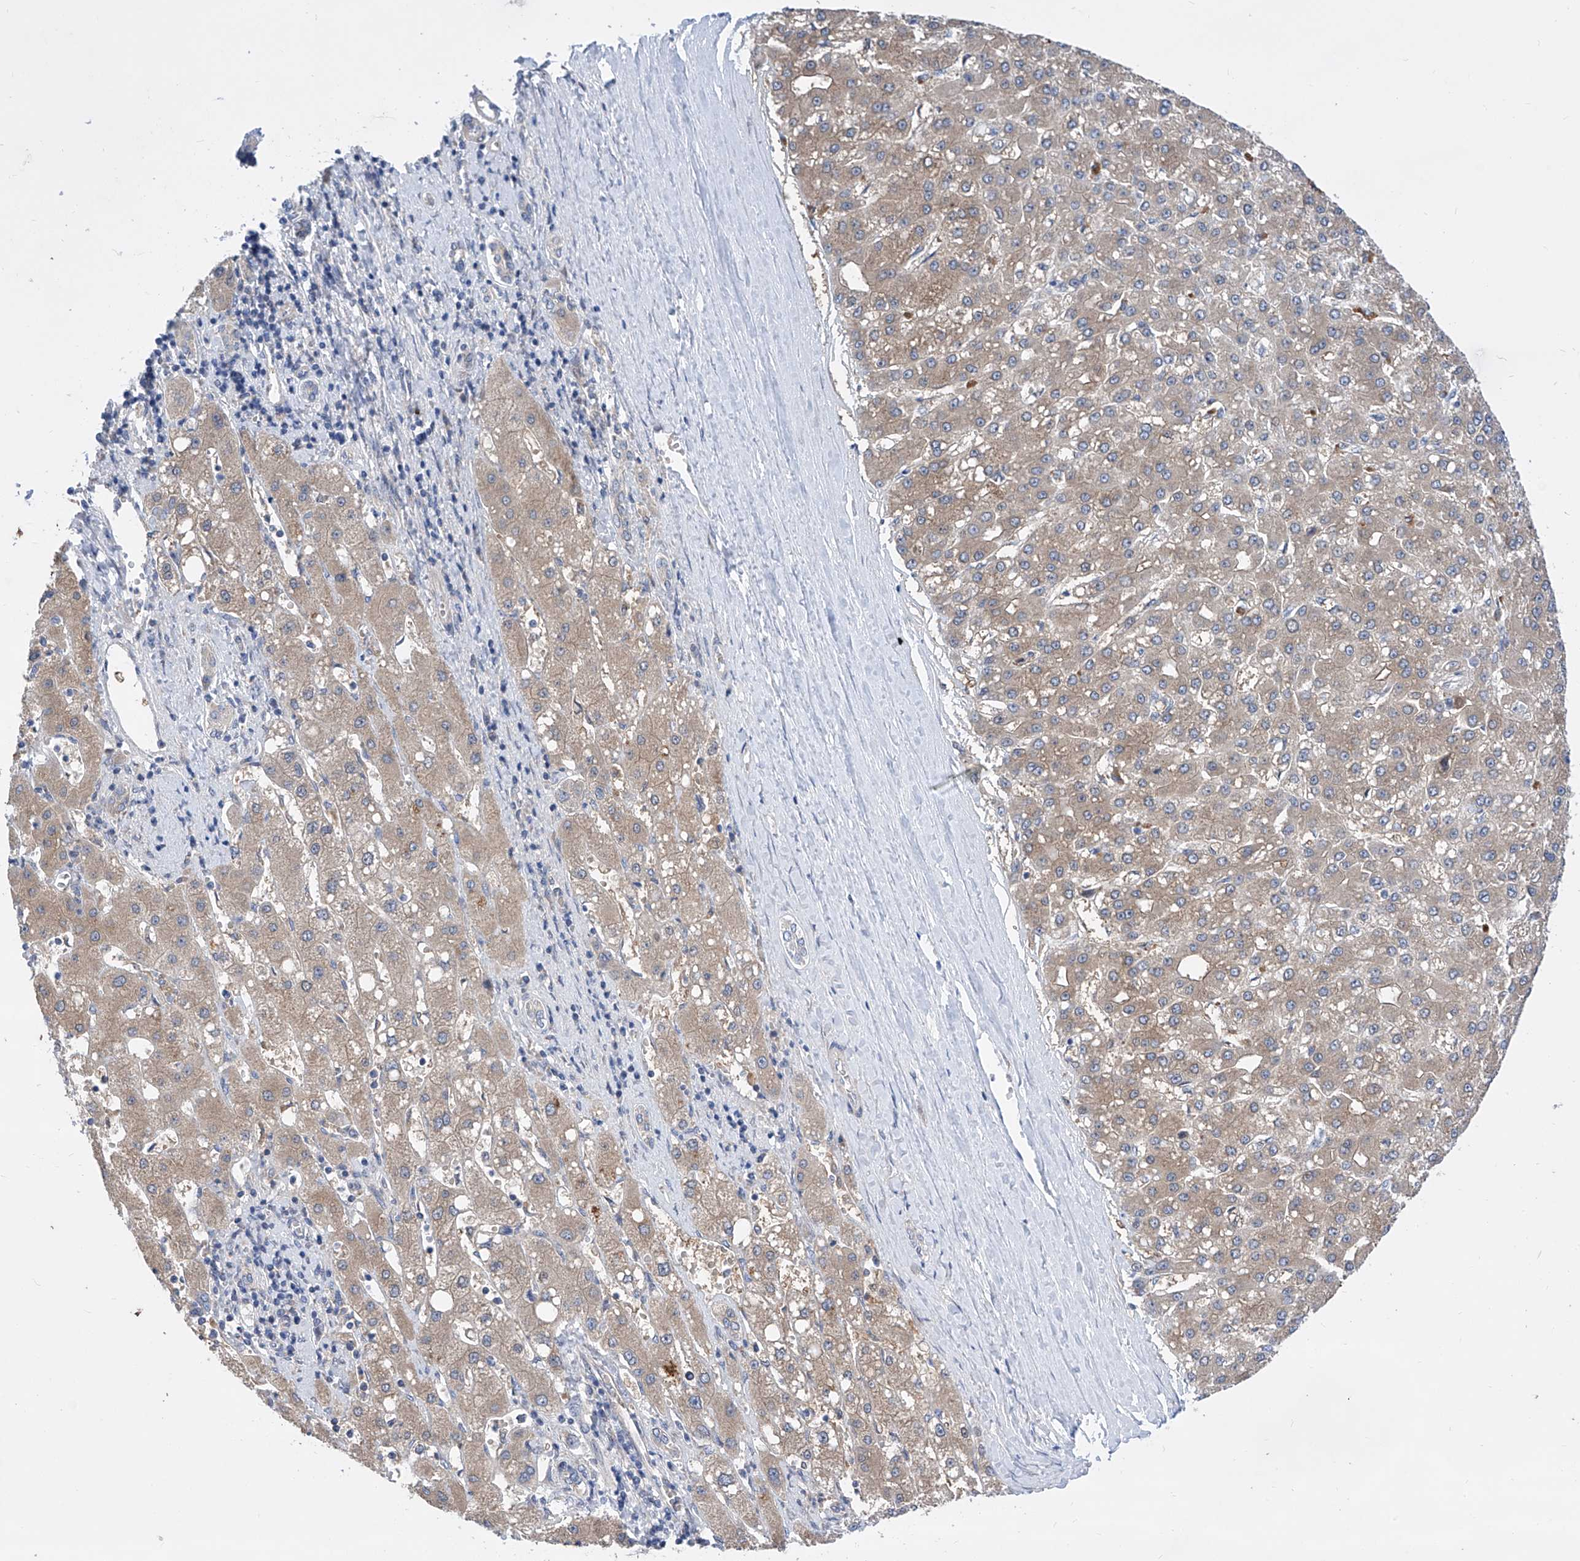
{"staining": {"intensity": "weak", "quantity": ">75%", "location": "cytoplasmic/membranous"}, "tissue": "liver cancer", "cell_type": "Tumor cells", "image_type": "cancer", "snomed": [{"axis": "morphology", "description": "Carcinoma, Hepatocellular, NOS"}, {"axis": "topography", "description": "Liver"}], "caption": "The micrograph demonstrates immunohistochemical staining of hepatocellular carcinoma (liver). There is weak cytoplasmic/membranous positivity is appreciated in approximately >75% of tumor cells.", "gene": "SRBD1", "patient": {"sex": "male", "age": 67}}